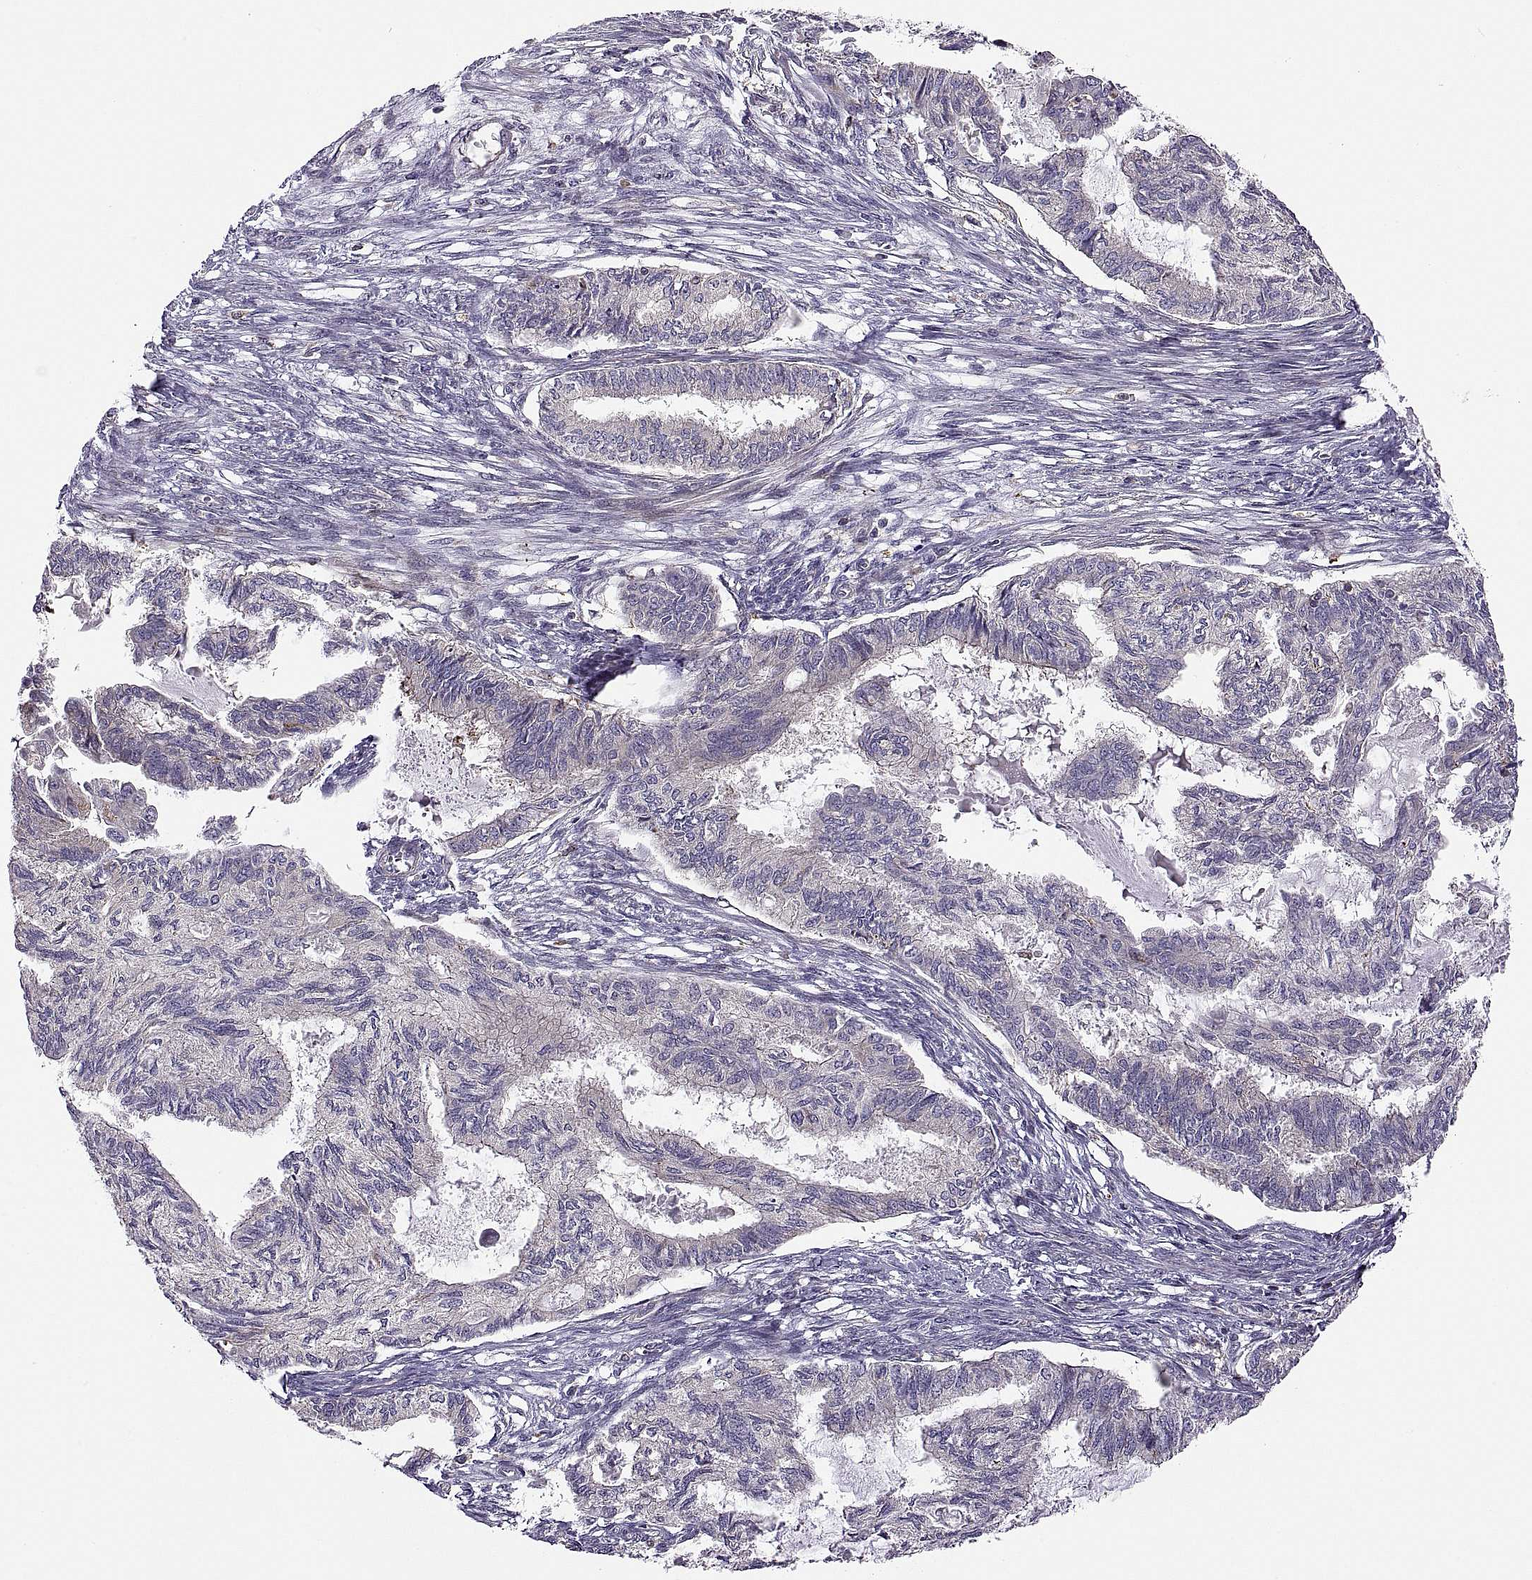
{"staining": {"intensity": "negative", "quantity": "none", "location": "none"}, "tissue": "endometrial cancer", "cell_type": "Tumor cells", "image_type": "cancer", "snomed": [{"axis": "morphology", "description": "Adenocarcinoma, NOS"}, {"axis": "topography", "description": "Endometrium"}], "caption": "Immunohistochemical staining of human endometrial cancer (adenocarcinoma) exhibits no significant positivity in tumor cells.", "gene": "SPATA32", "patient": {"sex": "female", "age": 86}}